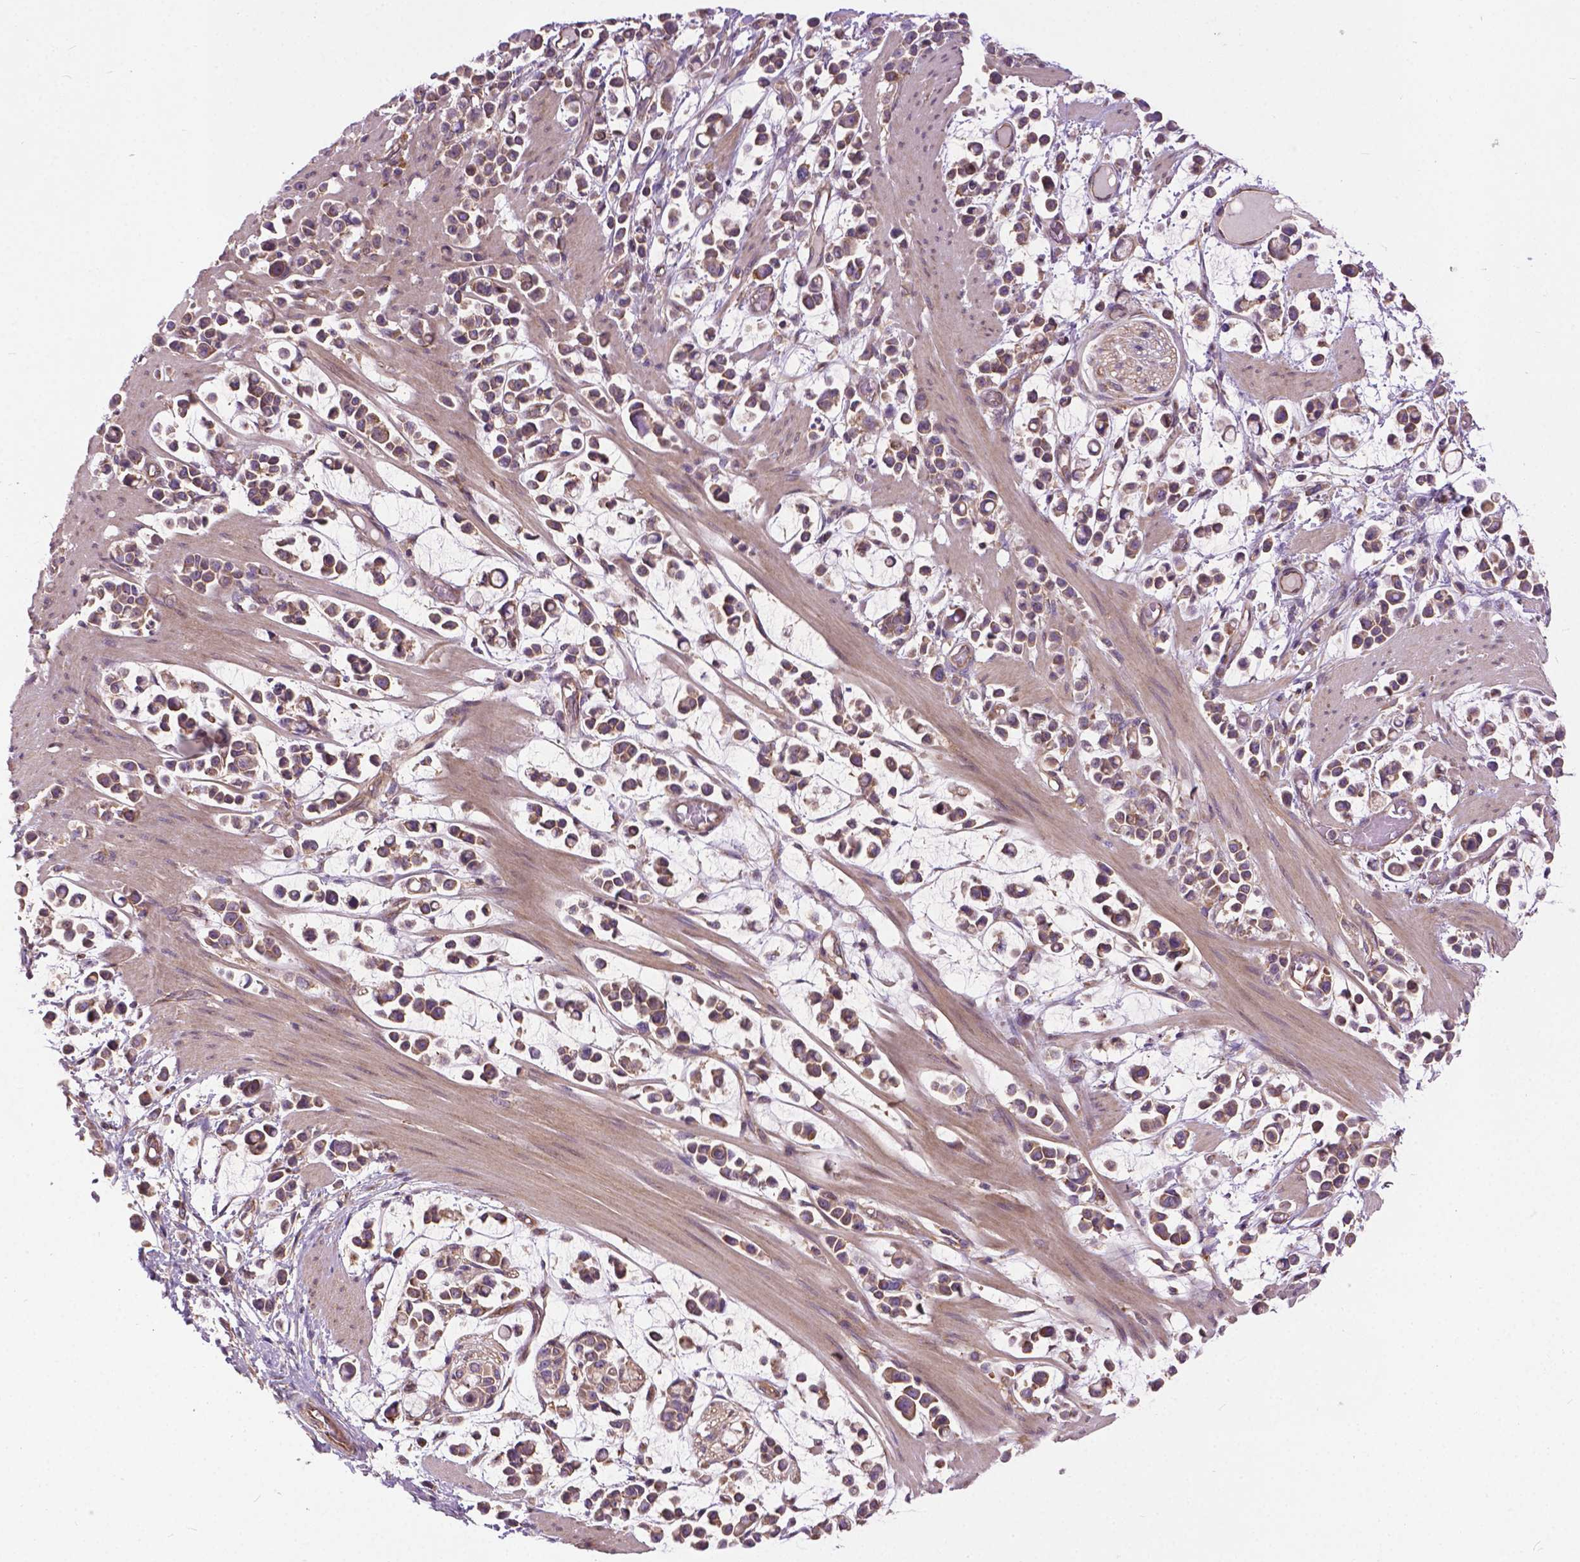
{"staining": {"intensity": "weak", "quantity": ">75%", "location": "cytoplasmic/membranous"}, "tissue": "stomach cancer", "cell_type": "Tumor cells", "image_type": "cancer", "snomed": [{"axis": "morphology", "description": "Adenocarcinoma, NOS"}, {"axis": "topography", "description": "Stomach"}], "caption": "This histopathology image demonstrates immunohistochemistry (IHC) staining of human adenocarcinoma (stomach), with low weak cytoplasmic/membranous staining in about >75% of tumor cells.", "gene": "MZT1", "patient": {"sex": "male", "age": 82}}